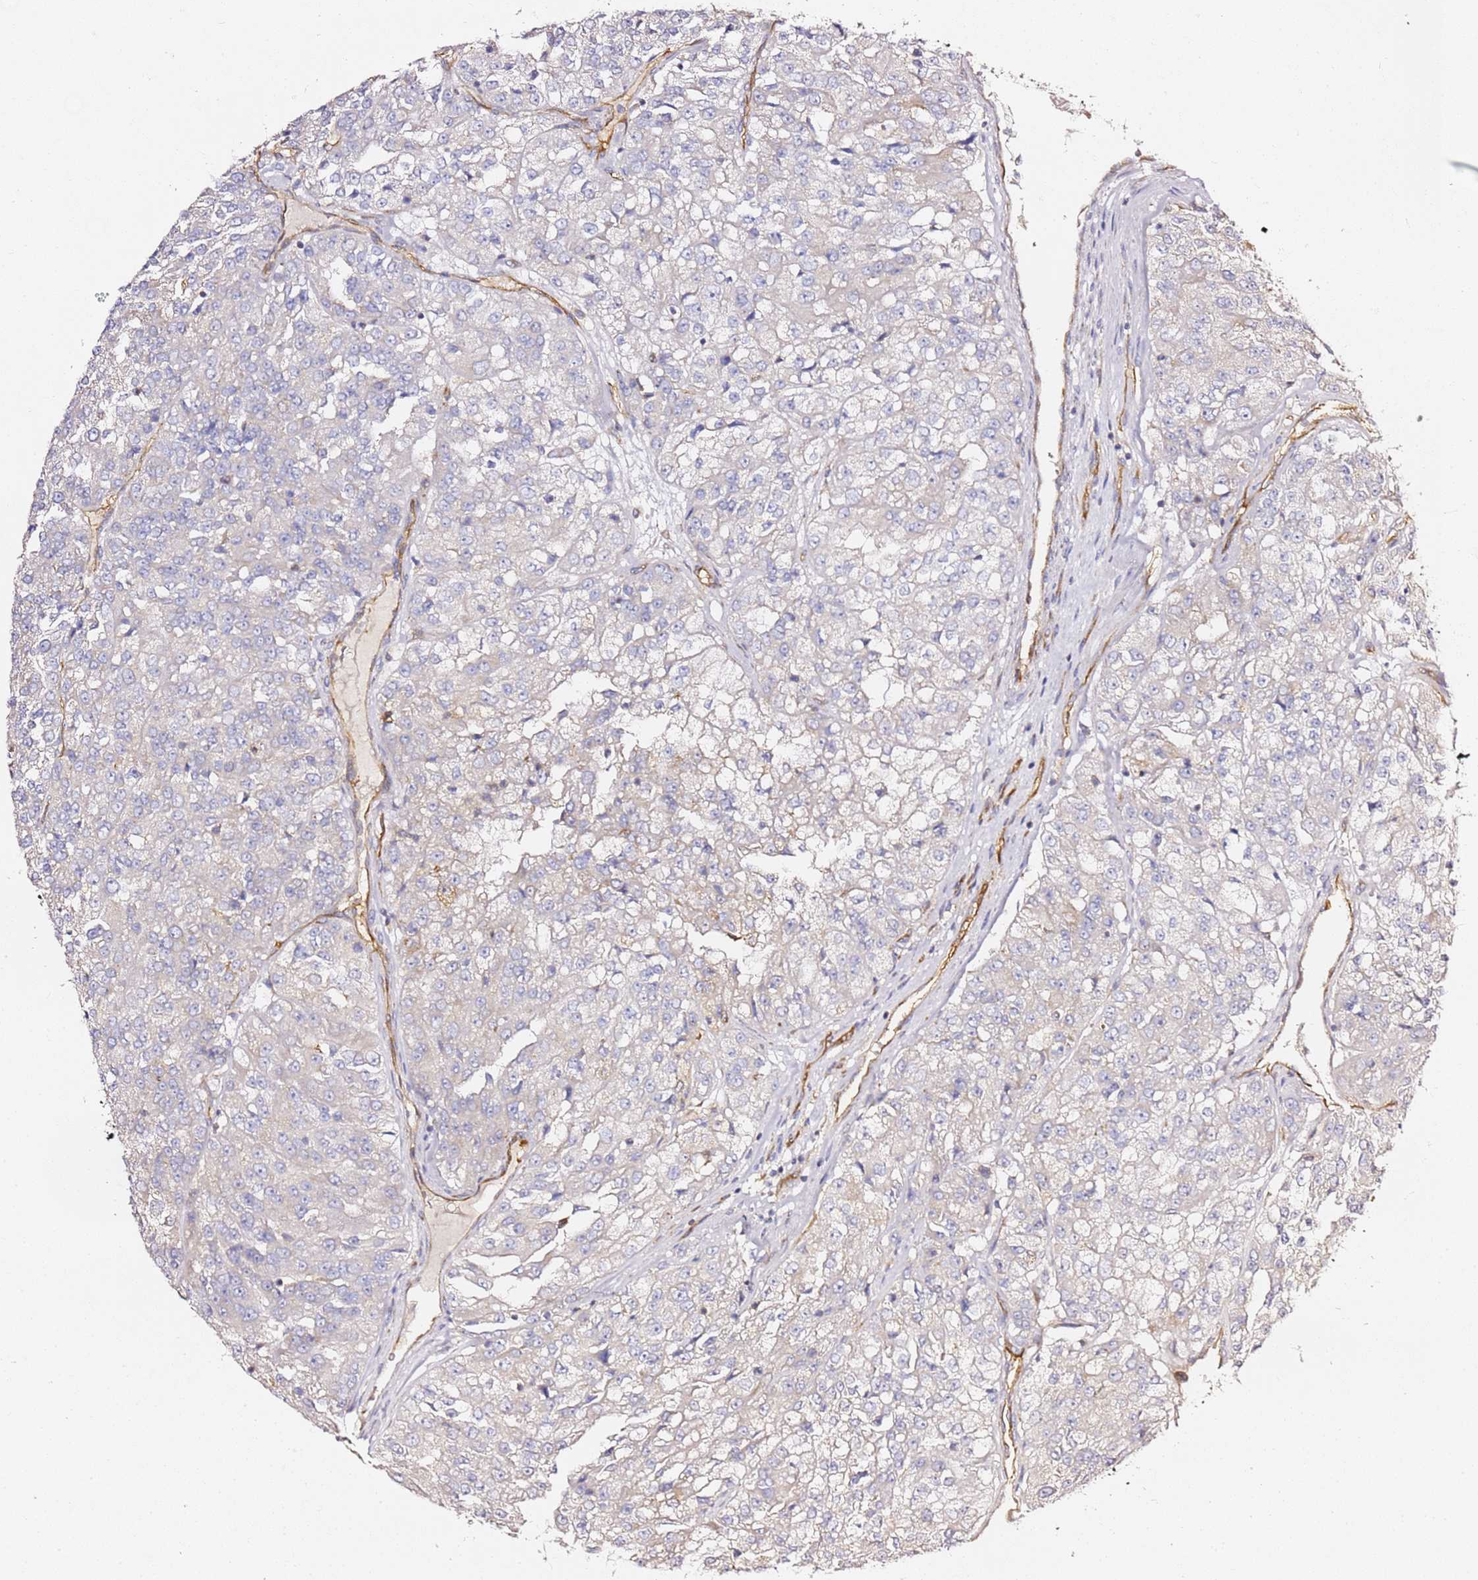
{"staining": {"intensity": "negative", "quantity": "none", "location": "none"}, "tissue": "renal cancer", "cell_type": "Tumor cells", "image_type": "cancer", "snomed": [{"axis": "morphology", "description": "Adenocarcinoma, NOS"}, {"axis": "topography", "description": "Kidney"}], "caption": "Immunohistochemistry image of neoplastic tissue: human renal cancer (adenocarcinoma) stained with DAB (3,3'-diaminobenzidine) exhibits no significant protein positivity in tumor cells.", "gene": "KIF7", "patient": {"sex": "female", "age": 63}}